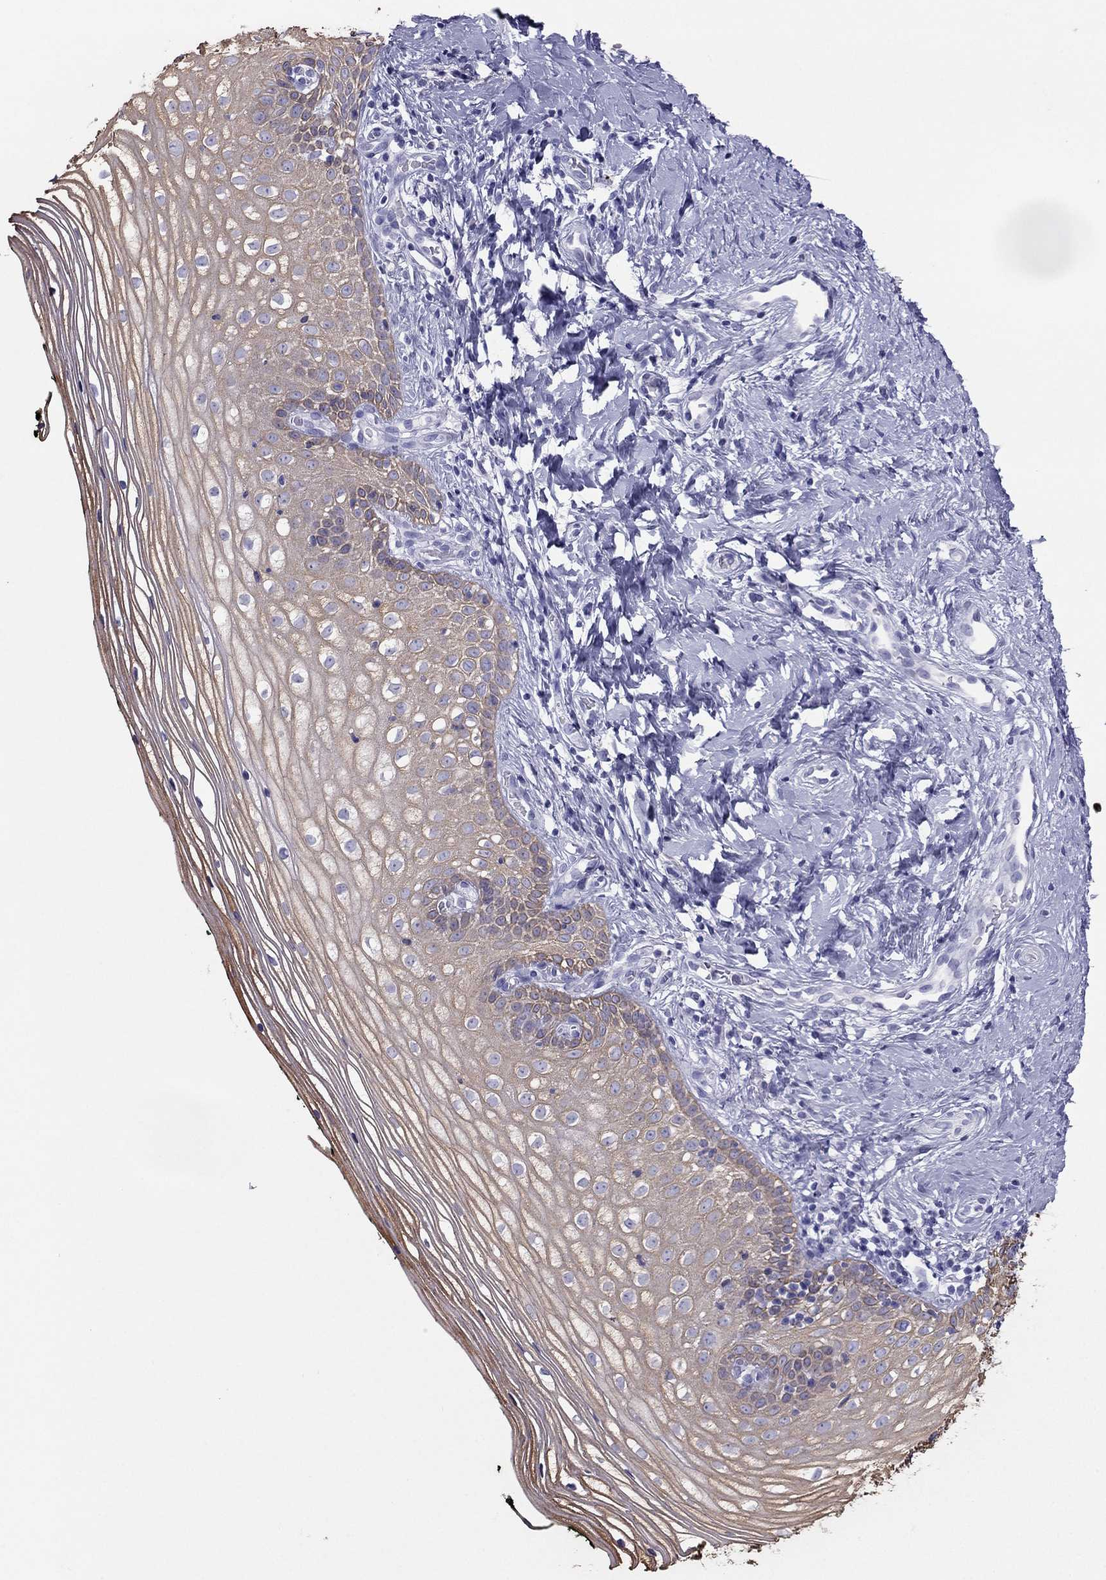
{"staining": {"intensity": "weak", "quantity": ">75%", "location": "cytoplasmic/membranous"}, "tissue": "vagina", "cell_type": "Squamous epithelial cells", "image_type": "normal", "snomed": [{"axis": "morphology", "description": "Normal tissue, NOS"}, {"axis": "topography", "description": "Vagina"}], "caption": "This histopathology image exhibits IHC staining of unremarkable human vagina, with low weak cytoplasmic/membranous staining in about >75% of squamous epithelial cells.", "gene": "MAEL", "patient": {"sex": "female", "age": 47}}